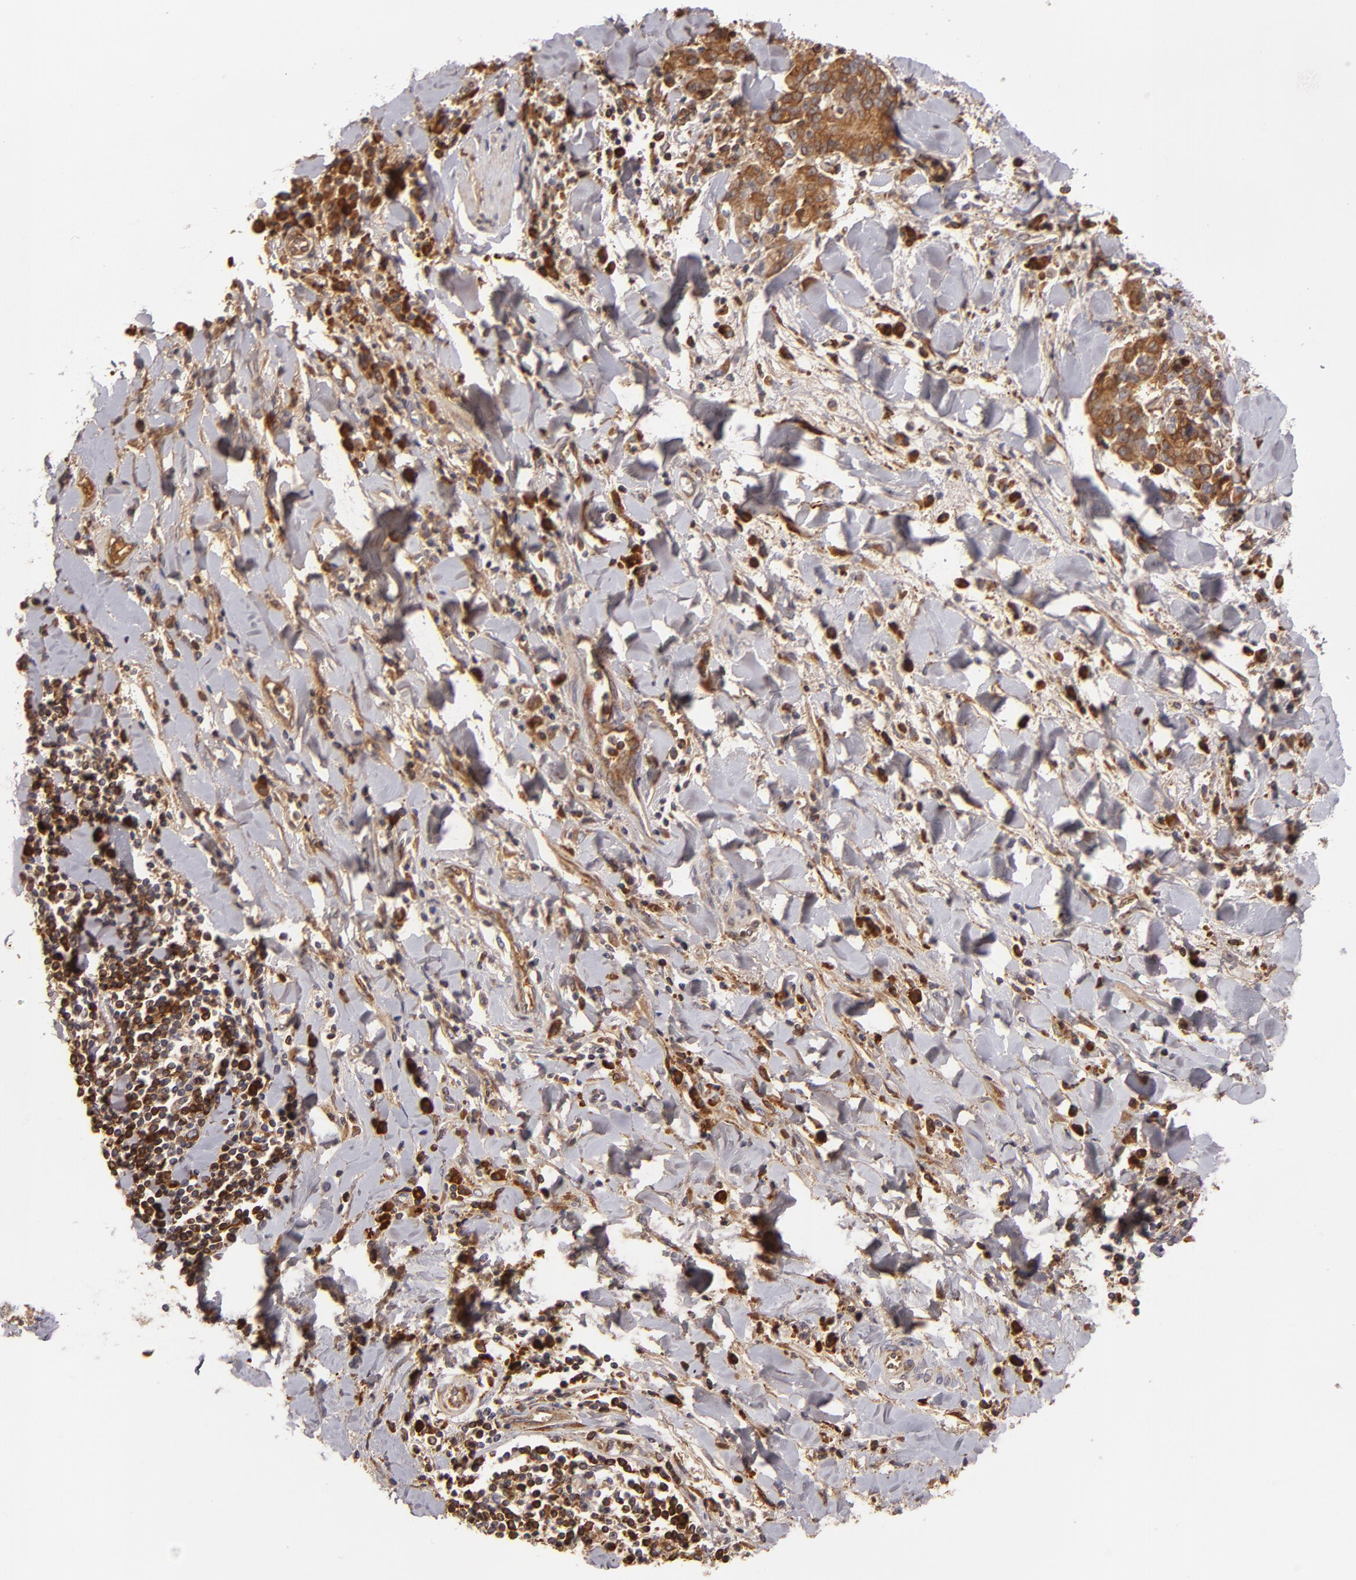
{"staining": {"intensity": "strong", "quantity": ">75%", "location": "cytoplasmic/membranous"}, "tissue": "liver cancer", "cell_type": "Tumor cells", "image_type": "cancer", "snomed": [{"axis": "morphology", "description": "Cholangiocarcinoma"}, {"axis": "topography", "description": "Liver"}], "caption": "Protein staining exhibits strong cytoplasmic/membranous staining in approximately >75% of tumor cells in liver cancer.", "gene": "CFB", "patient": {"sex": "male", "age": 57}}